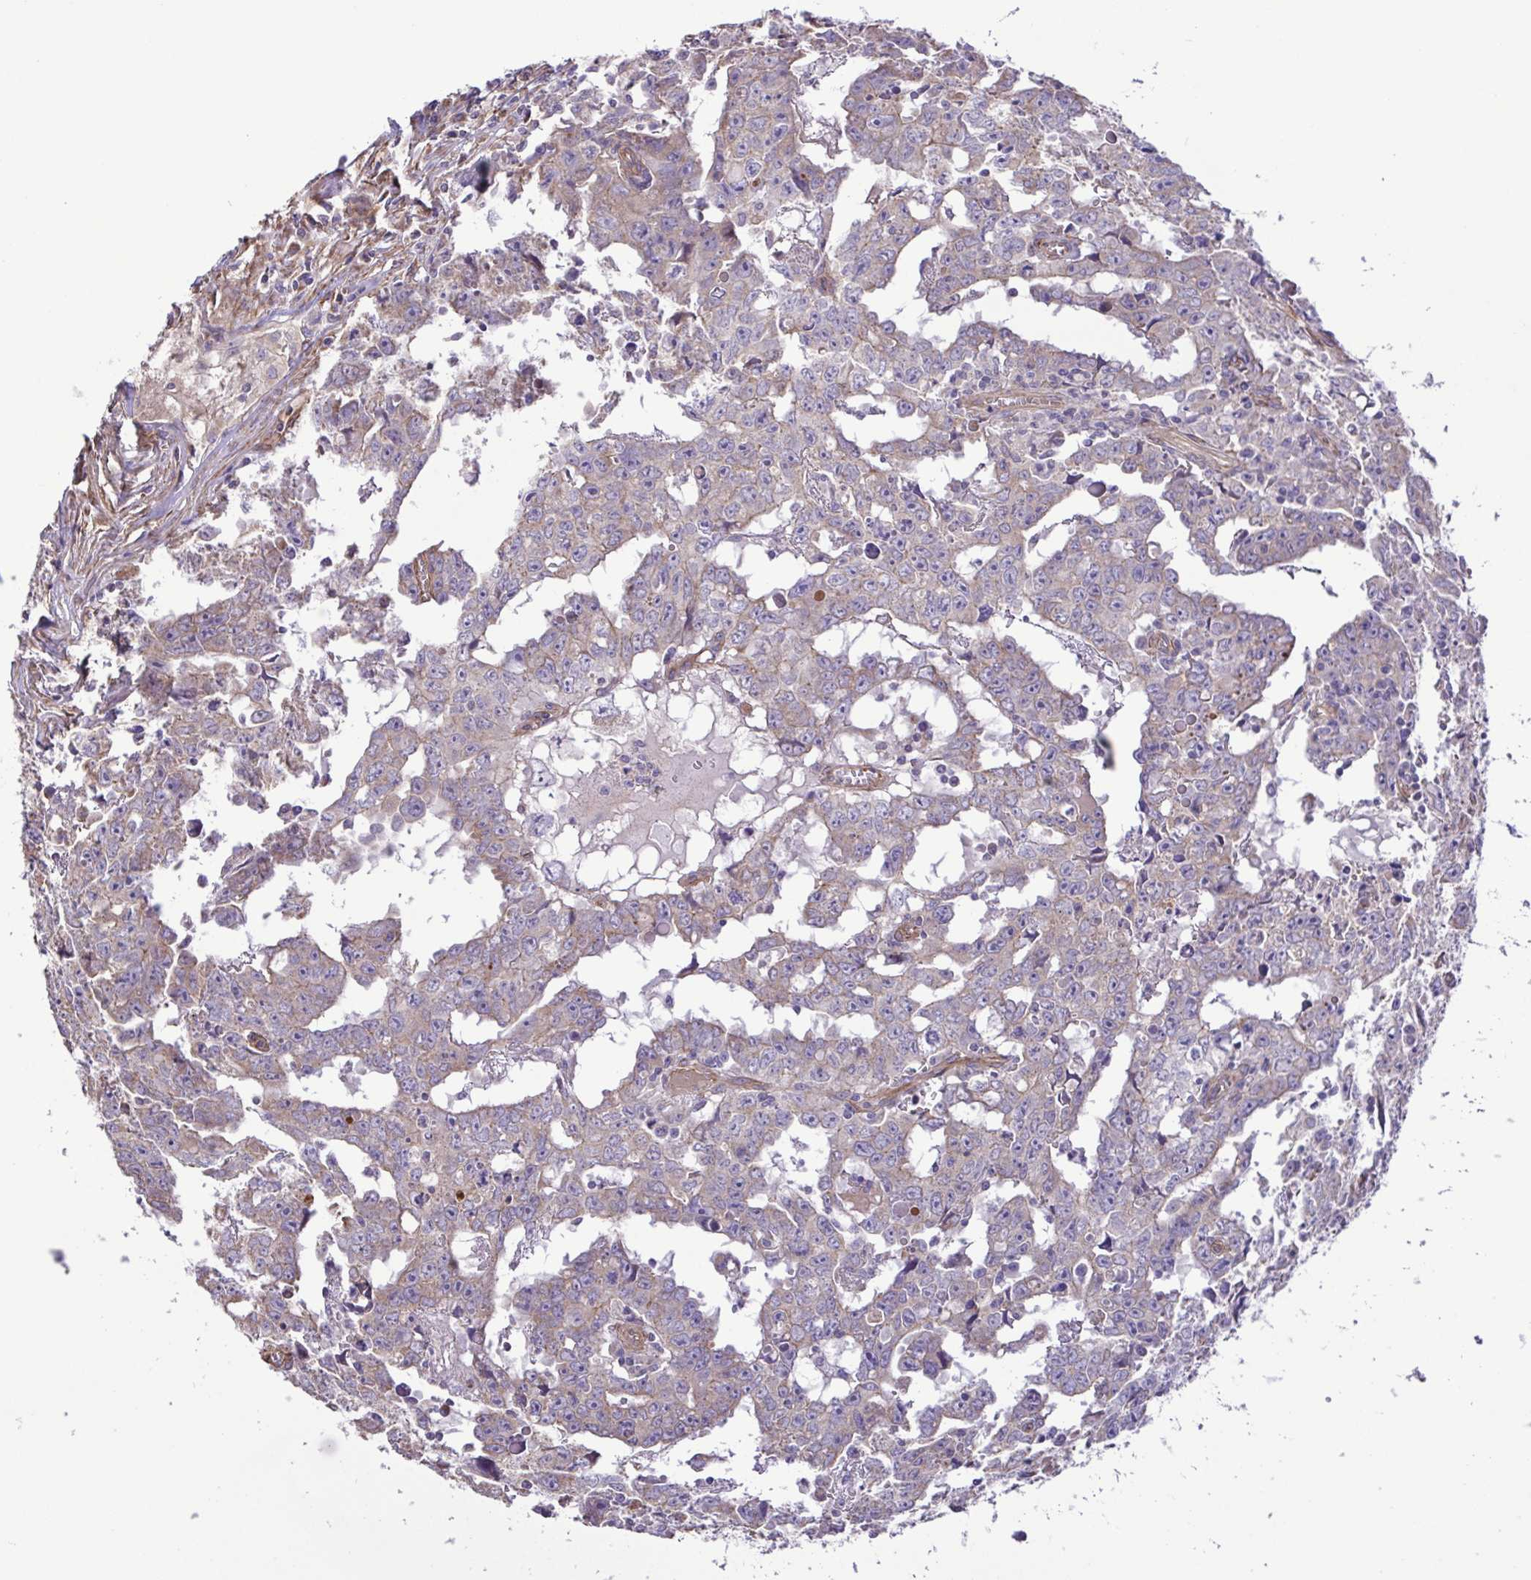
{"staining": {"intensity": "weak", "quantity": "<25%", "location": "cytoplasmic/membranous"}, "tissue": "testis cancer", "cell_type": "Tumor cells", "image_type": "cancer", "snomed": [{"axis": "morphology", "description": "Carcinoma, Embryonal, NOS"}, {"axis": "topography", "description": "Testis"}], "caption": "Immunohistochemistry (IHC) photomicrograph of testis cancer stained for a protein (brown), which displays no positivity in tumor cells.", "gene": "FLT1", "patient": {"sex": "male", "age": 22}}